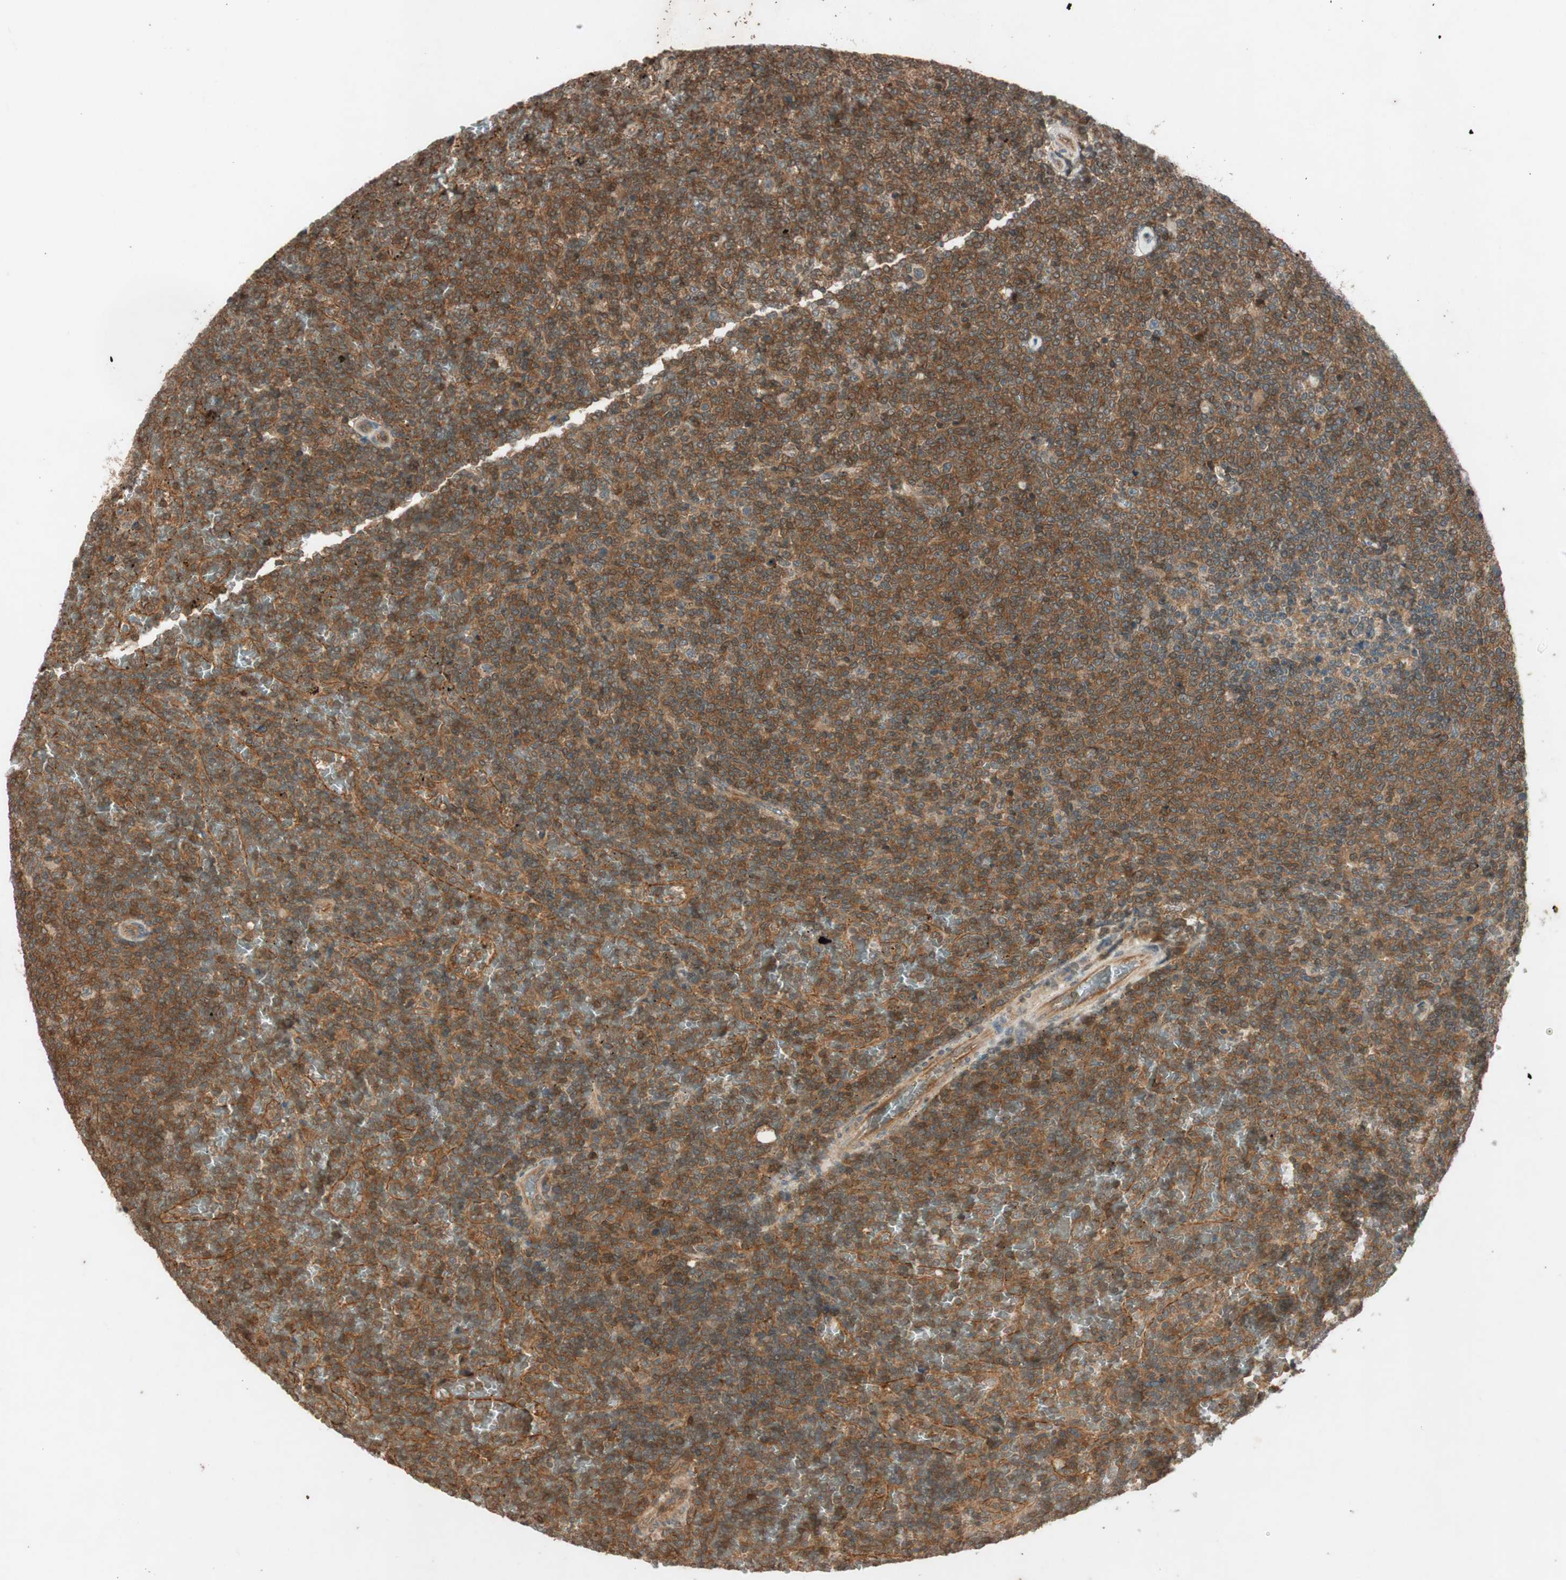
{"staining": {"intensity": "strong", "quantity": ">75%", "location": "cytoplasmic/membranous"}, "tissue": "lymphoma", "cell_type": "Tumor cells", "image_type": "cancer", "snomed": [{"axis": "morphology", "description": "Malignant lymphoma, non-Hodgkin's type, Low grade"}, {"axis": "topography", "description": "Spleen"}], "caption": "Immunohistochemistry (IHC) (DAB (3,3'-diaminobenzidine)) staining of human lymphoma displays strong cytoplasmic/membranous protein staining in approximately >75% of tumor cells. (DAB IHC, brown staining for protein, blue staining for nuclei).", "gene": "EPHA8", "patient": {"sex": "female", "age": 77}}